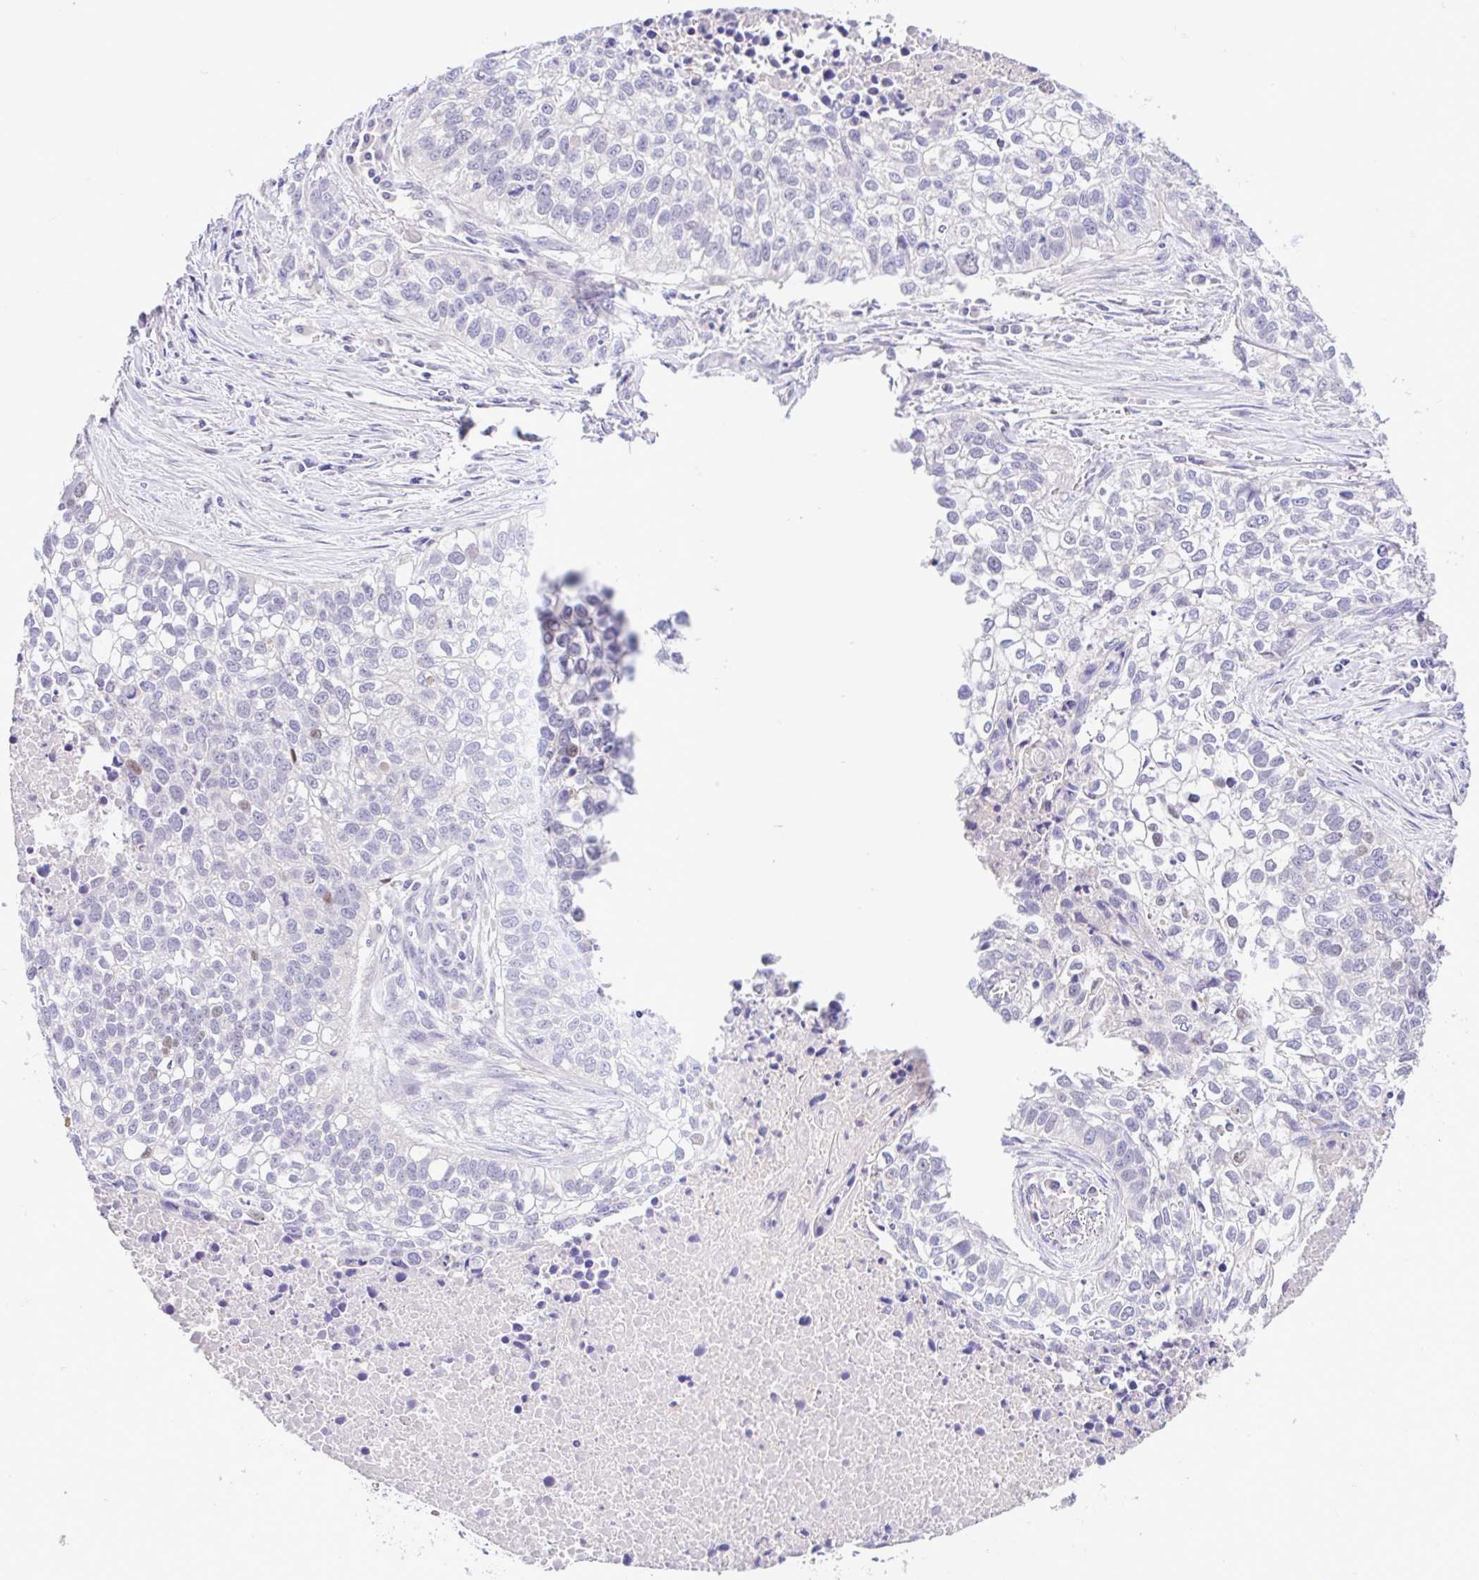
{"staining": {"intensity": "negative", "quantity": "none", "location": "none"}, "tissue": "lung cancer", "cell_type": "Tumor cells", "image_type": "cancer", "snomed": [{"axis": "morphology", "description": "Squamous cell carcinoma, NOS"}, {"axis": "topography", "description": "Lung"}], "caption": "The micrograph reveals no staining of tumor cells in lung squamous cell carcinoma. (DAB (3,3'-diaminobenzidine) IHC with hematoxylin counter stain).", "gene": "ANO4", "patient": {"sex": "male", "age": 74}}